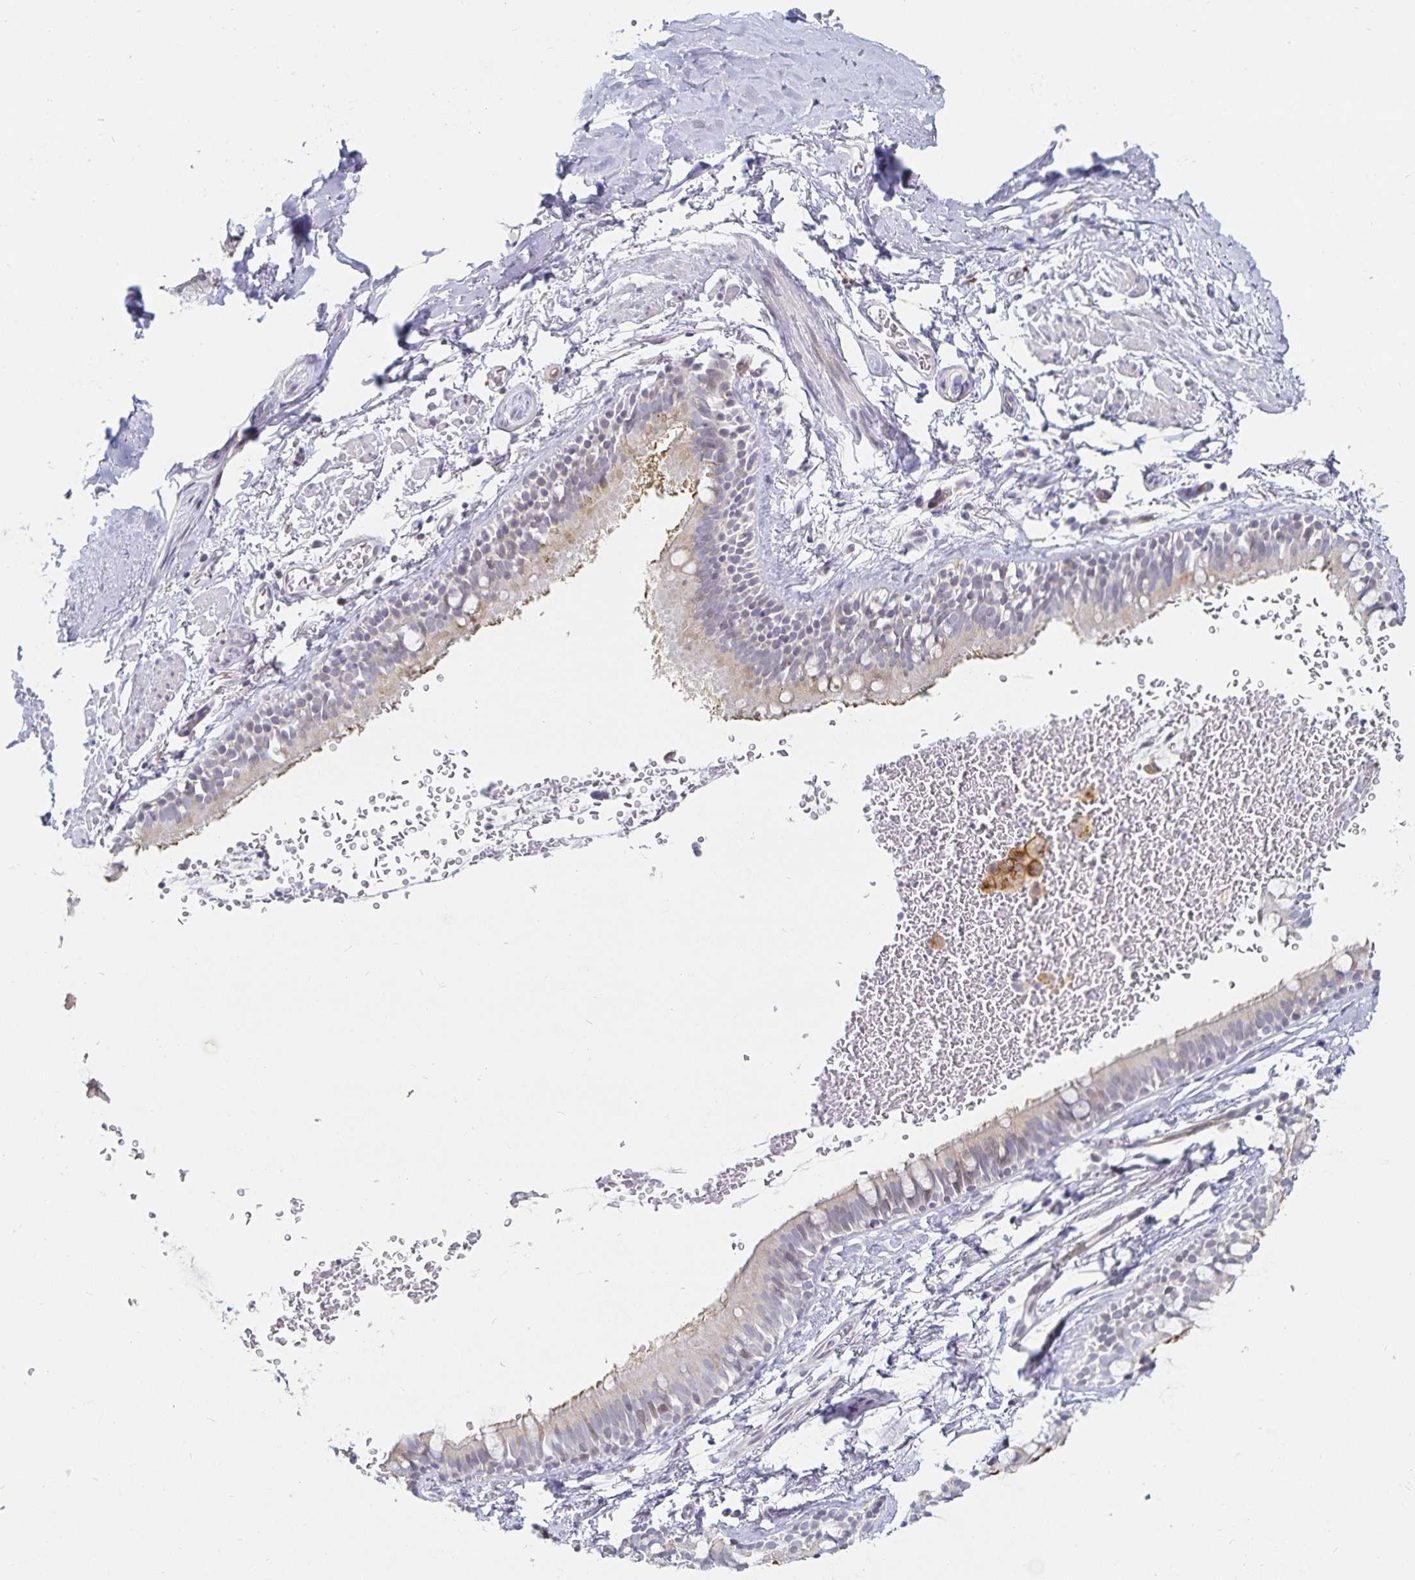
{"staining": {"intensity": "negative", "quantity": "none", "location": "none"}, "tissue": "adipose tissue", "cell_type": "Adipocytes", "image_type": "normal", "snomed": [{"axis": "morphology", "description": "Normal tissue, NOS"}, {"axis": "topography", "description": "Lymph node"}, {"axis": "topography", "description": "Cartilage tissue"}, {"axis": "topography", "description": "Bronchus"}], "caption": "This histopathology image is of normal adipose tissue stained with immunohistochemistry to label a protein in brown with the nuclei are counter-stained blue. There is no positivity in adipocytes.", "gene": "S100G", "patient": {"sex": "female", "age": 70}}